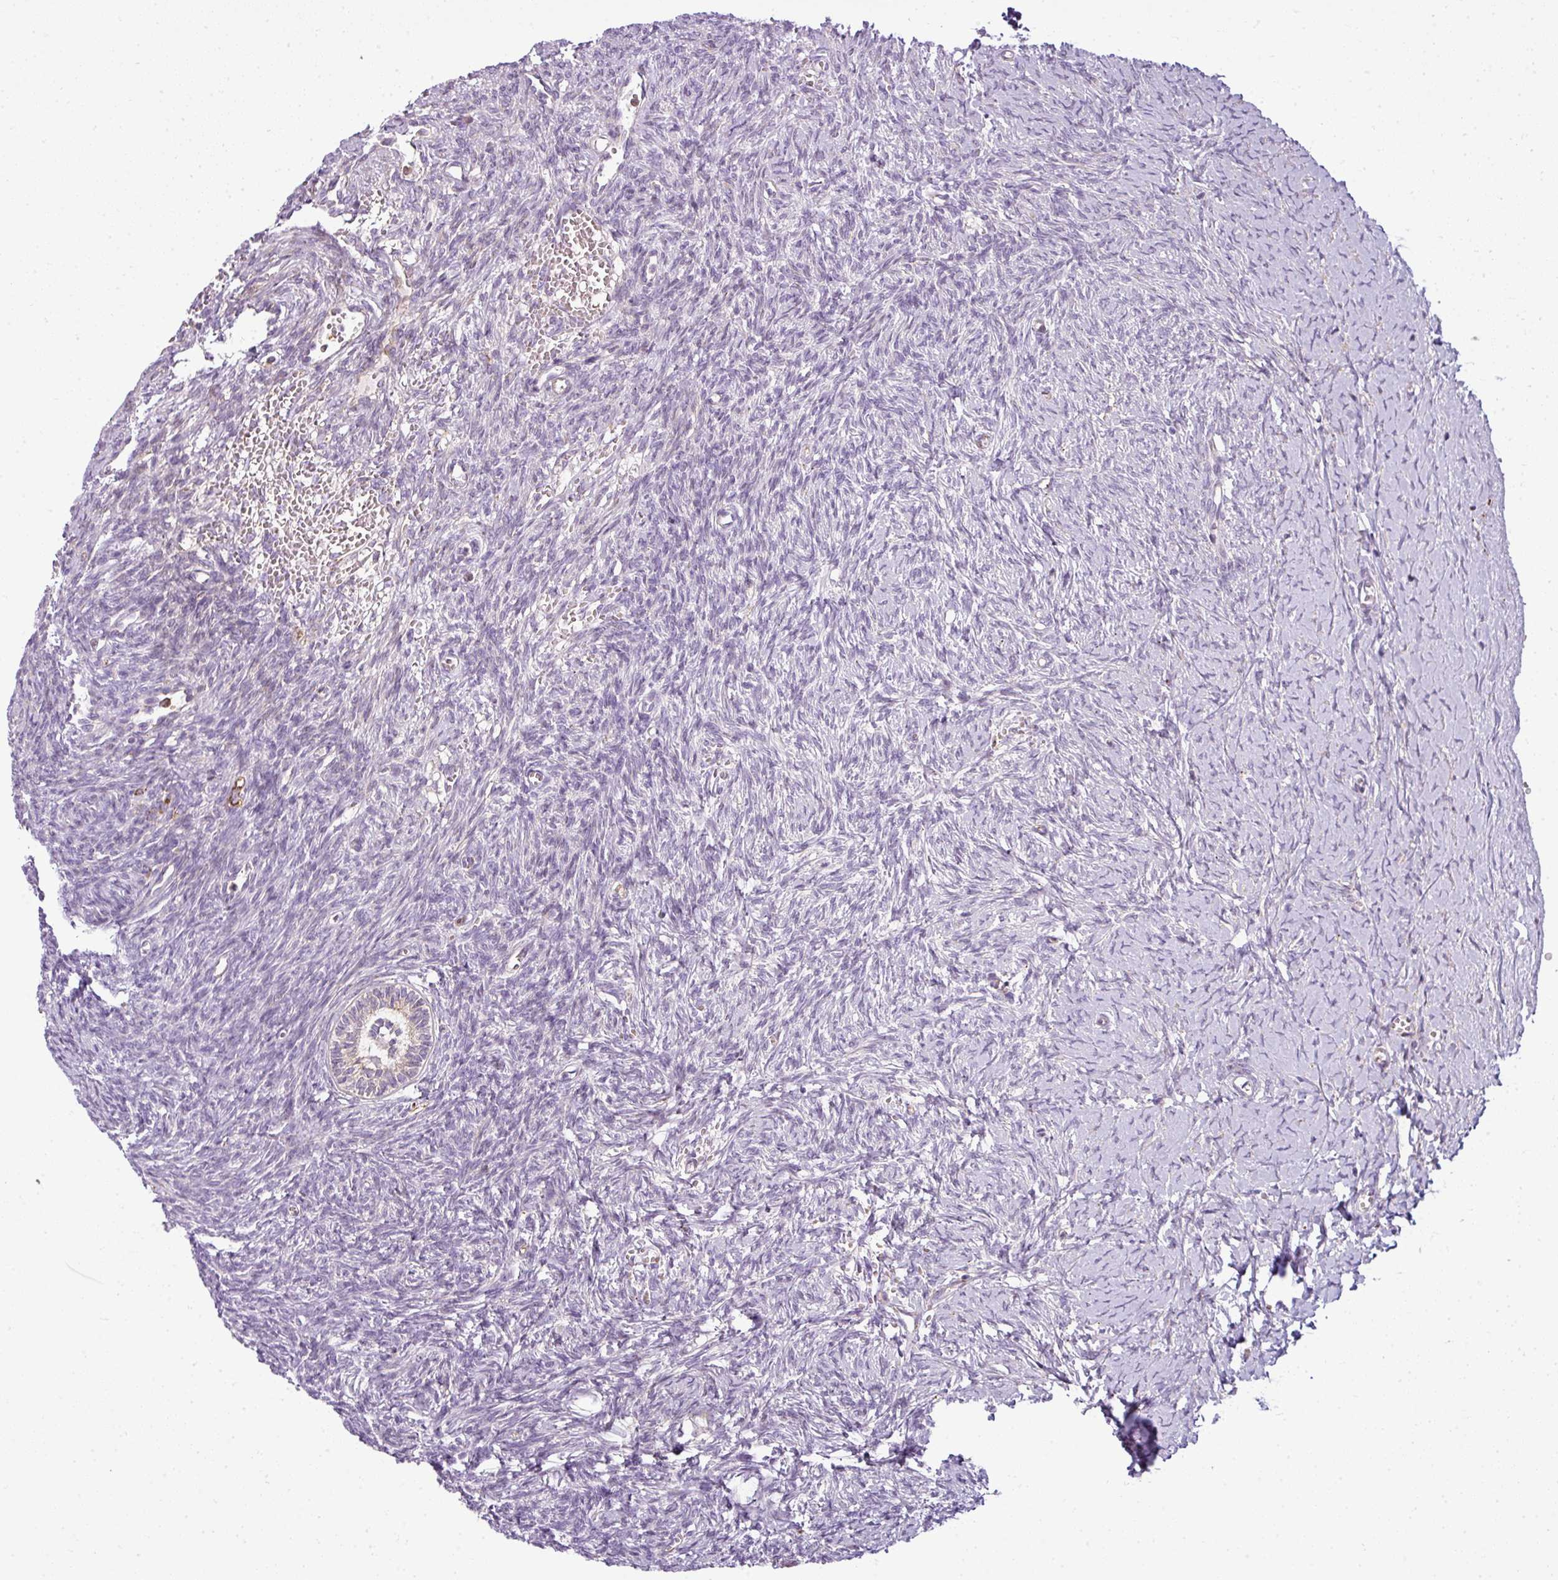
{"staining": {"intensity": "weak", "quantity": "25%-75%", "location": "cytoplasmic/membranous"}, "tissue": "ovary", "cell_type": "Follicle cells", "image_type": "normal", "snomed": [{"axis": "morphology", "description": "Normal tissue, NOS"}, {"axis": "topography", "description": "Ovary"}], "caption": "A micrograph of human ovary stained for a protein exhibits weak cytoplasmic/membranous brown staining in follicle cells. The protein of interest is shown in brown color, while the nuclei are stained blue.", "gene": "ANKRD18A", "patient": {"sex": "female", "age": 39}}